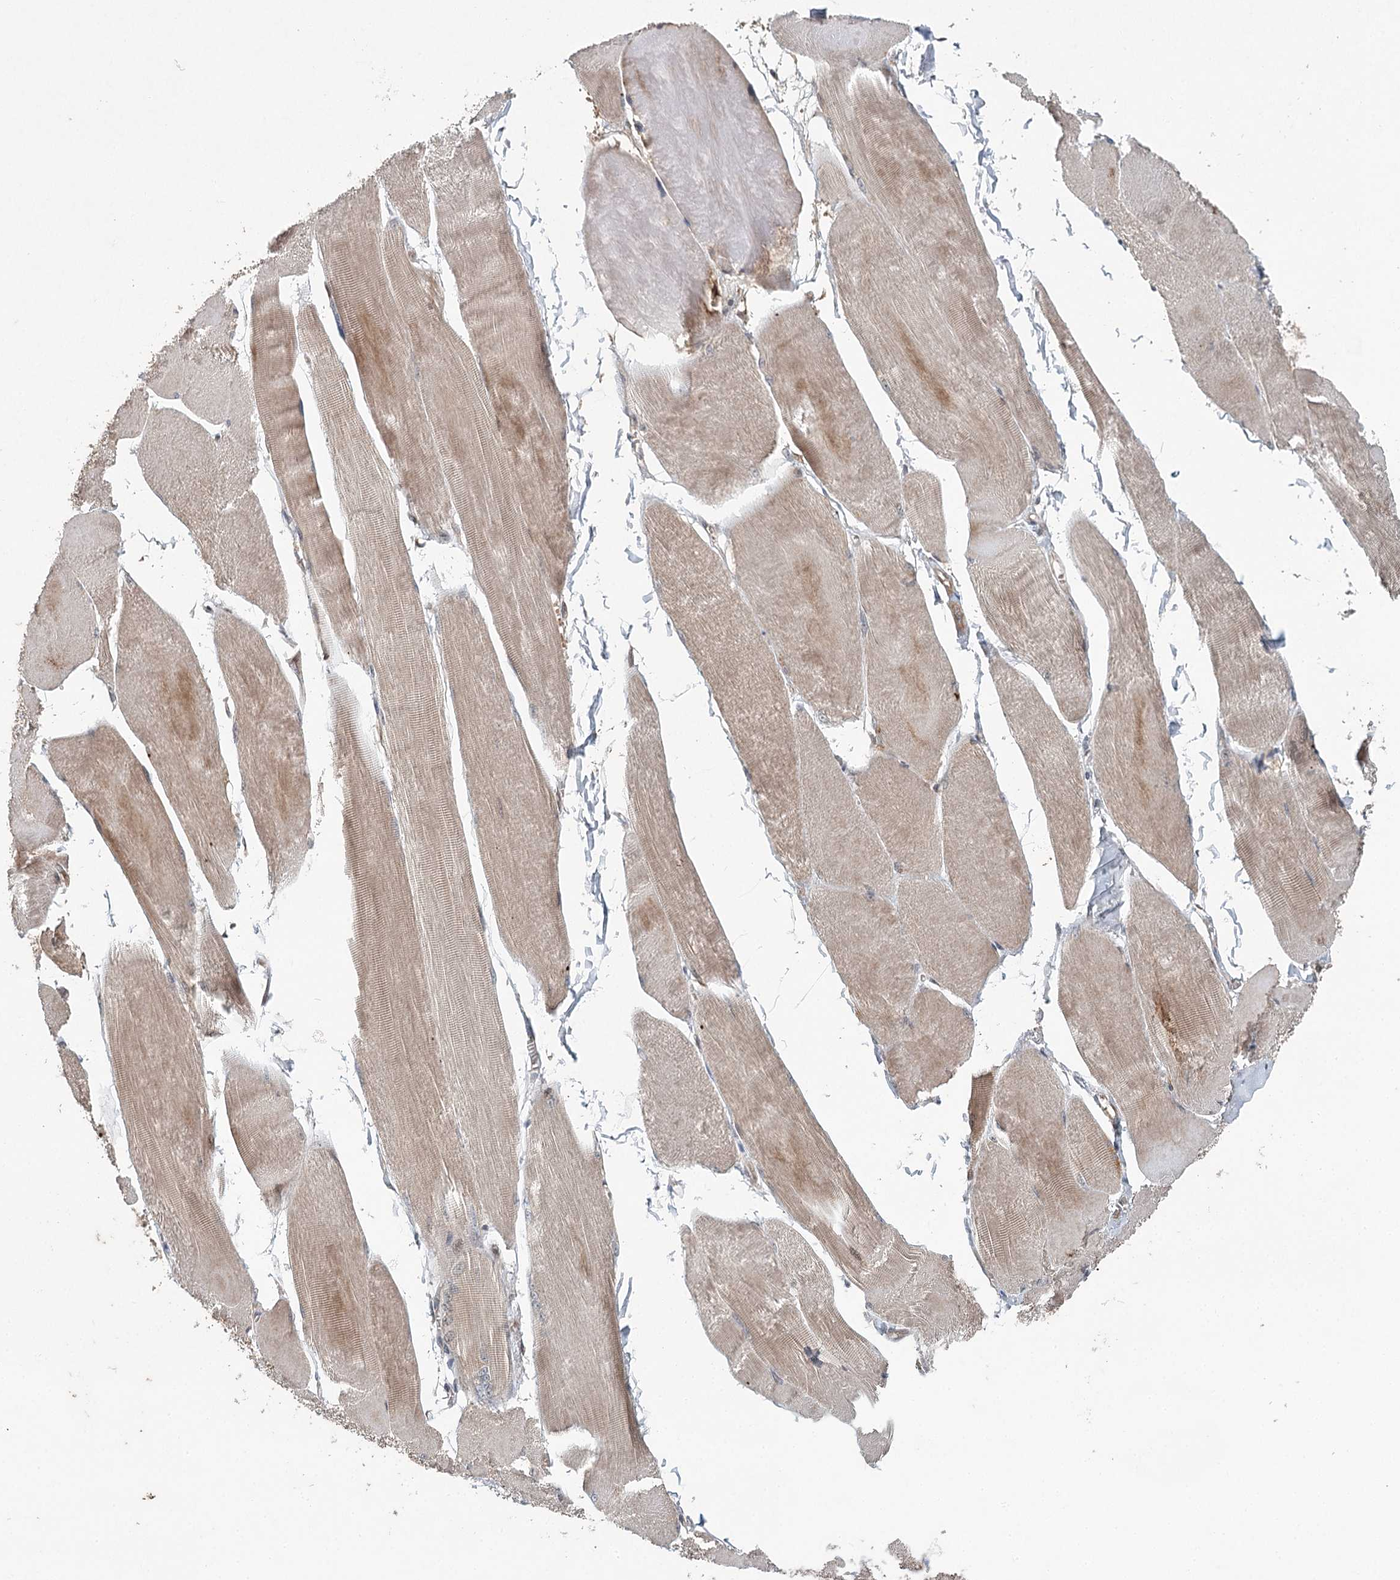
{"staining": {"intensity": "moderate", "quantity": "25%-75%", "location": "cytoplasmic/membranous"}, "tissue": "skeletal muscle", "cell_type": "Myocytes", "image_type": "normal", "snomed": [{"axis": "morphology", "description": "Normal tissue, NOS"}, {"axis": "morphology", "description": "Basal cell carcinoma"}, {"axis": "topography", "description": "Skeletal muscle"}], "caption": "Protein positivity by IHC exhibits moderate cytoplasmic/membranous staining in approximately 25%-75% of myocytes in unremarkable skeletal muscle. (DAB = brown stain, brightfield microscopy at high magnification).", "gene": "ENSG00000273217", "patient": {"sex": "female", "age": 64}}